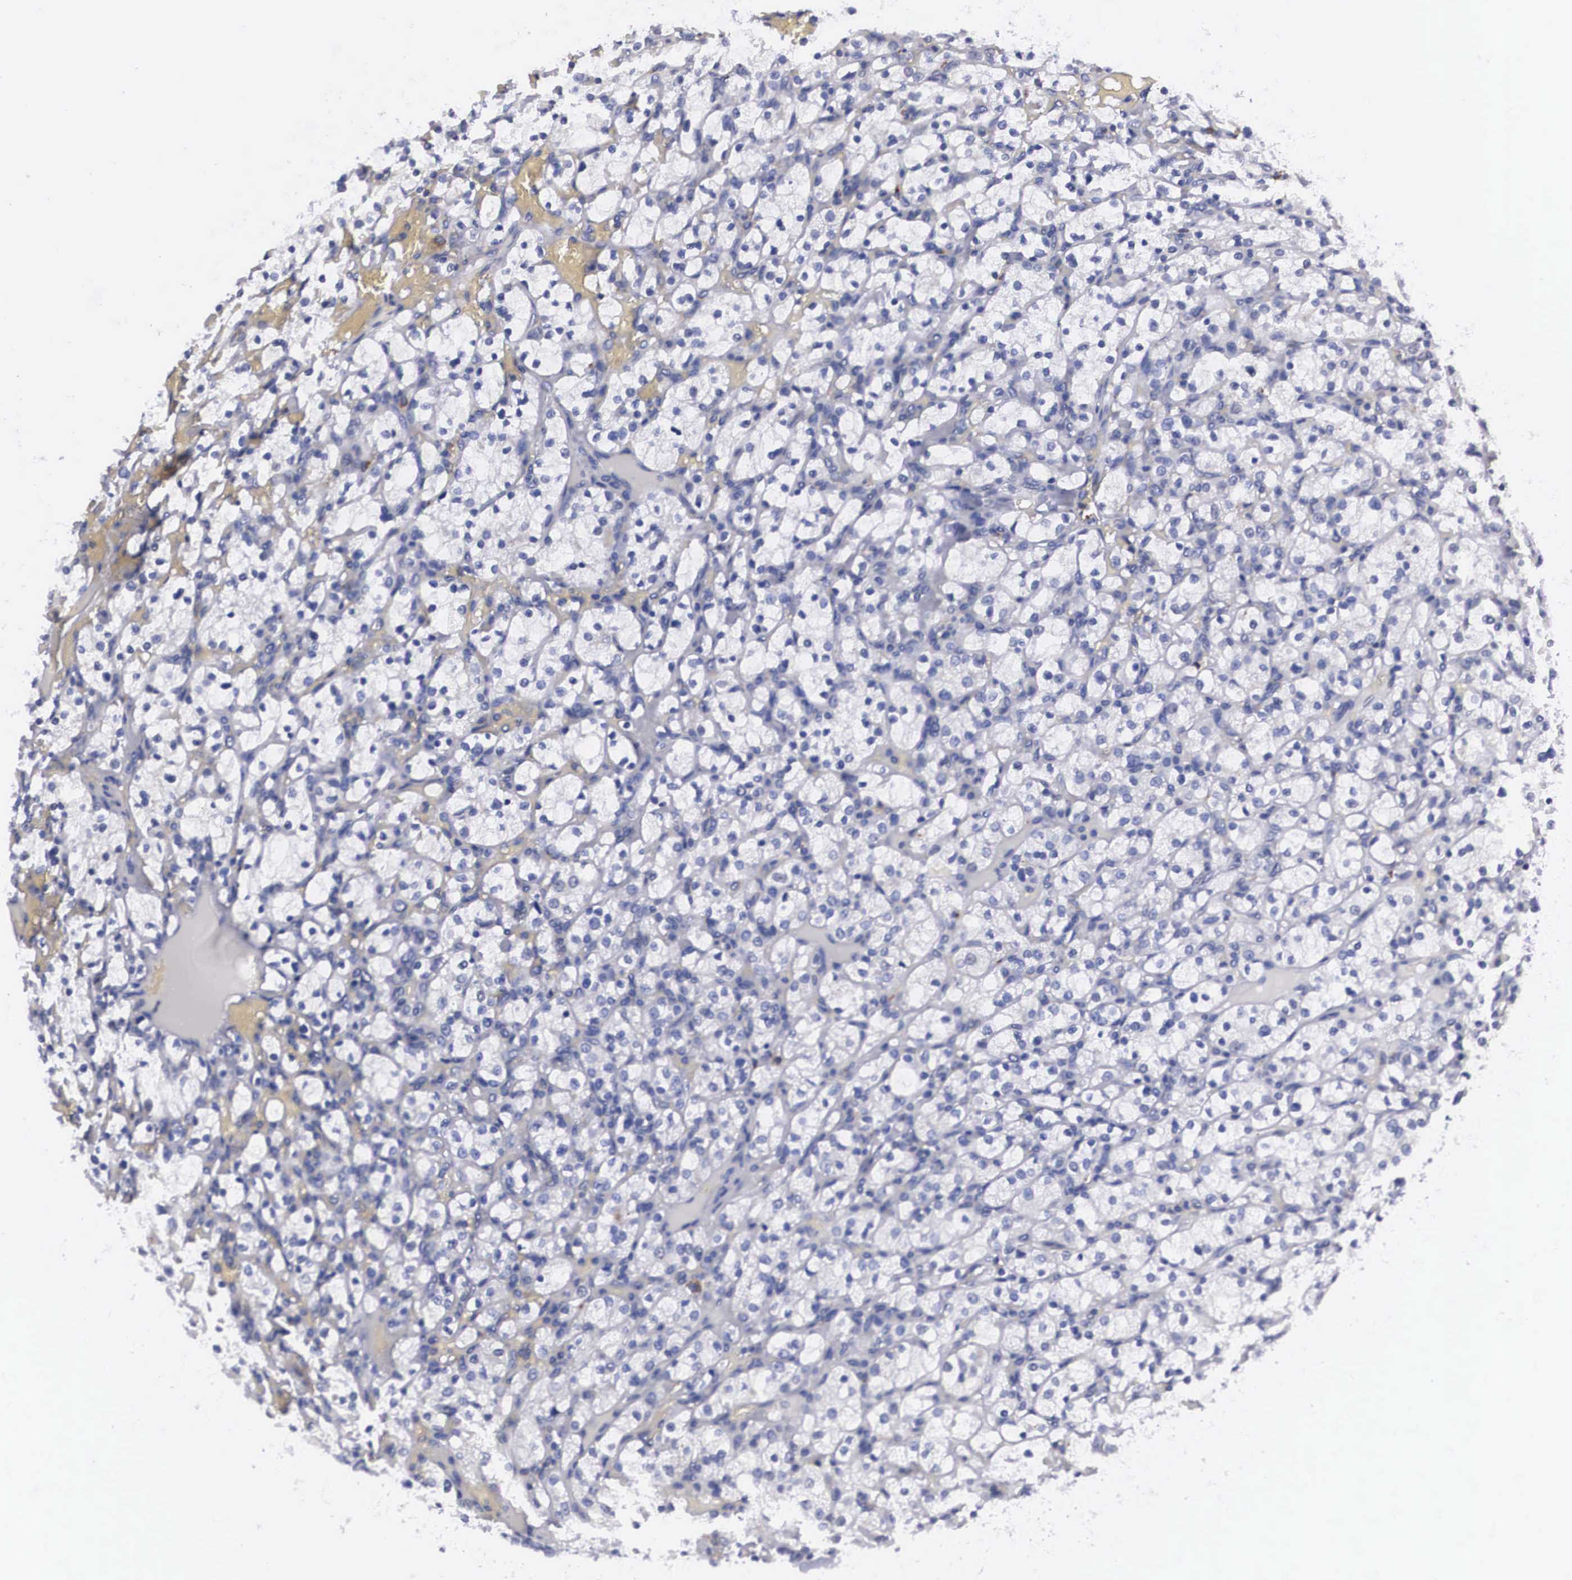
{"staining": {"intensity": "negative", "quantity": "none", "location": "none"}, "tissue": "renal cancer", "cell_type": "Tumor cells", "image_type": "cancer", "snomed": [{"axis": "morphology", "description": "Adenocarcinoma, NOS"}, {"axis": "topography", "description": "Kidney"}], "caption": "This micrograph is of renal adenocarcinoma stained with immunohistochemistry (IHC) to label a protein in brown with the nuclei are counter-stained blue. There is no positivity in tumor cells.", "gene": "CRELD2", "patient": {"sex": "female", "age": 83}}